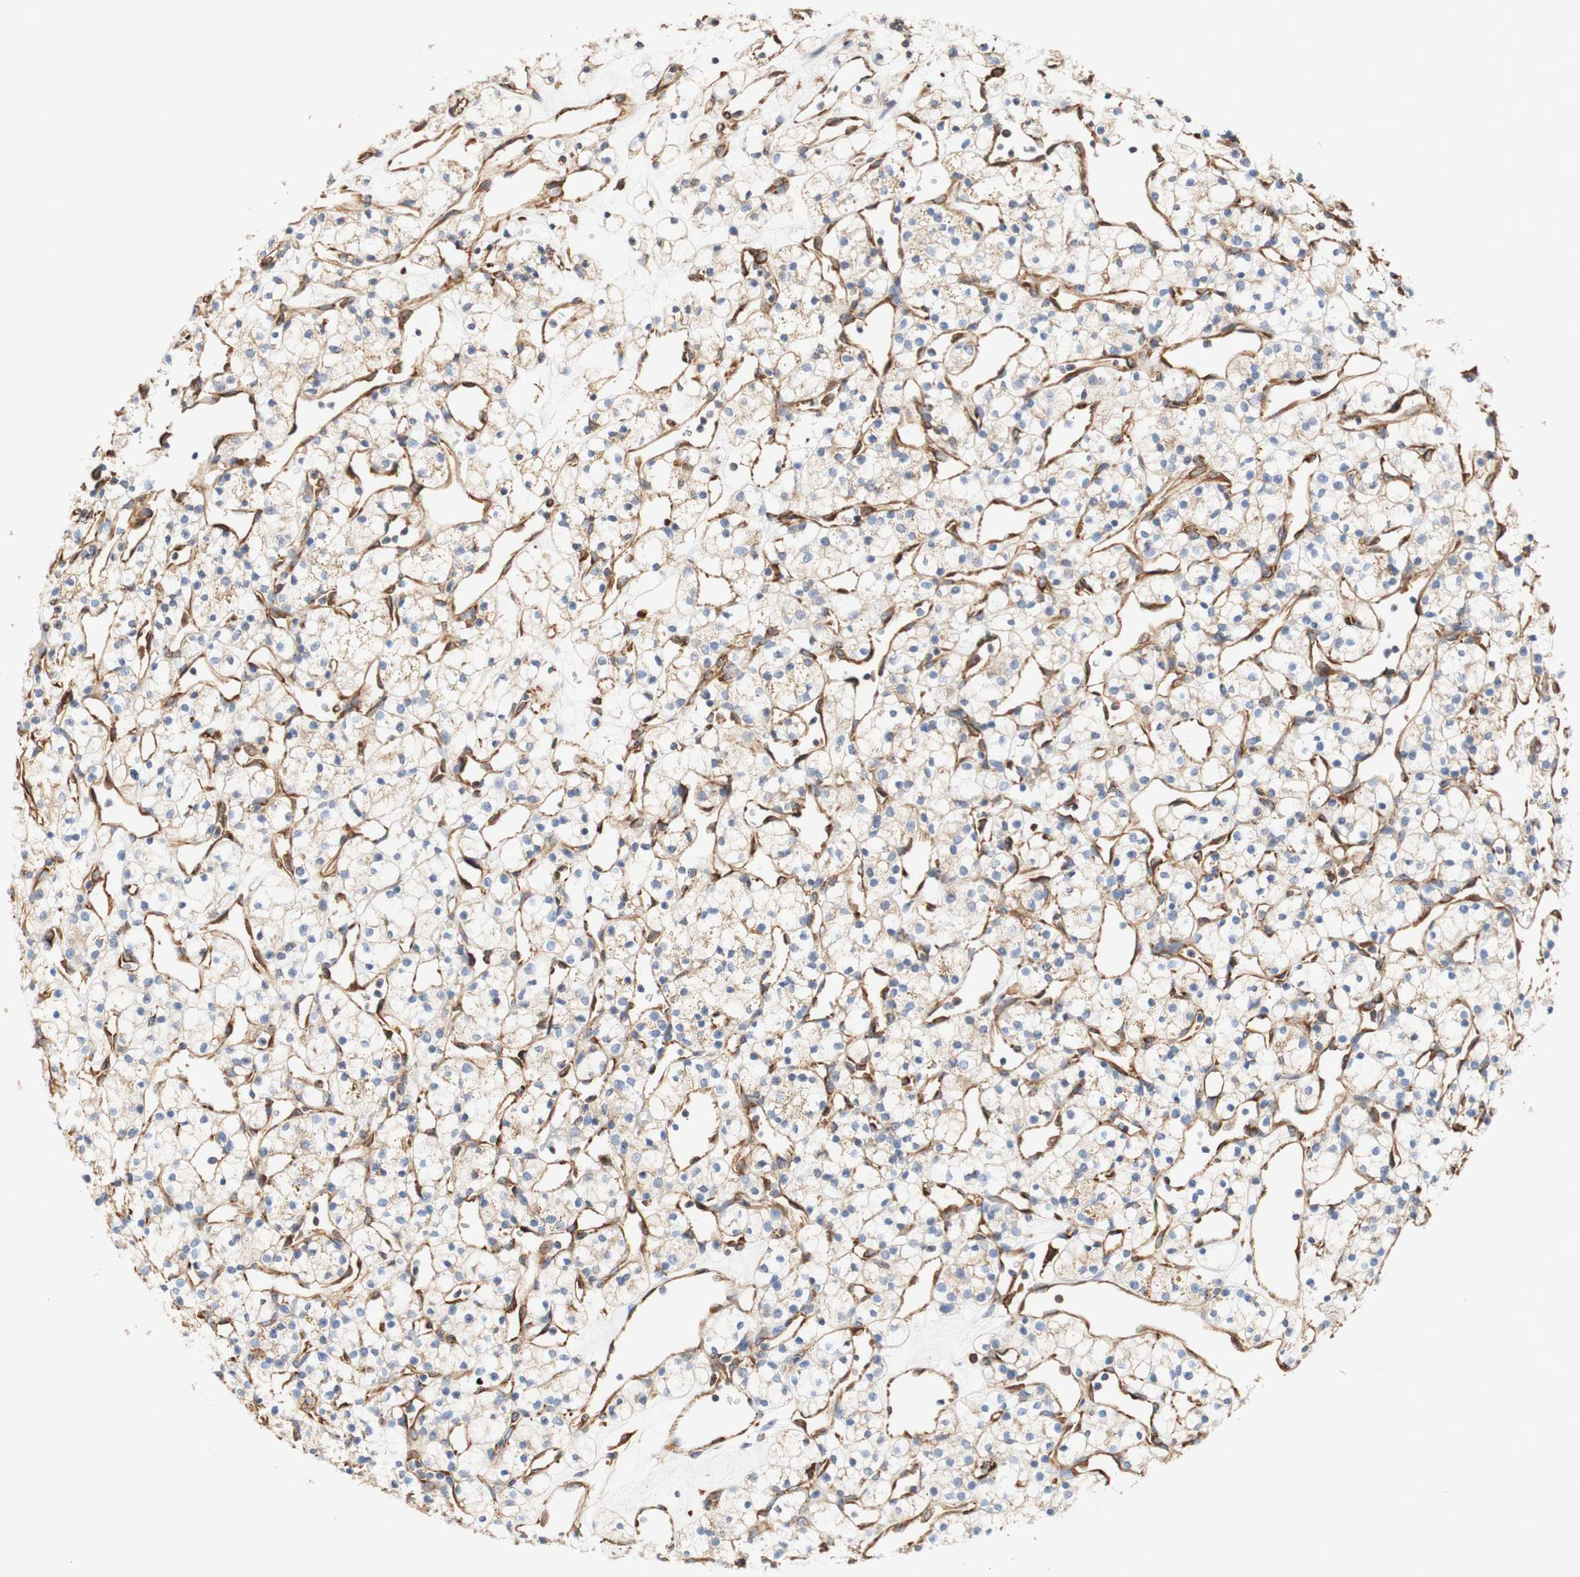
{"staining": {"intensity": "negative", "quantity": "none", "location": "none"}, "tissue": "renal cancer", "cell_type": "Tumor cells", "image_type": "cancer", "snomed": [{"axis": "morphology", "description": "Adenocarcinoma, NOS"}, {"axis": "topography", "description": "Kidney"}], "caption": "Immunohistochemistry image of neoplastic tissue: human adenocarcinoma (renal) stained with DAB (3,3'-diaminobenzidine) reveals no significant protein staining in tumor cells.", "gene": "EIF2AK4", "patient": {"sex": "female", "age": 60}}